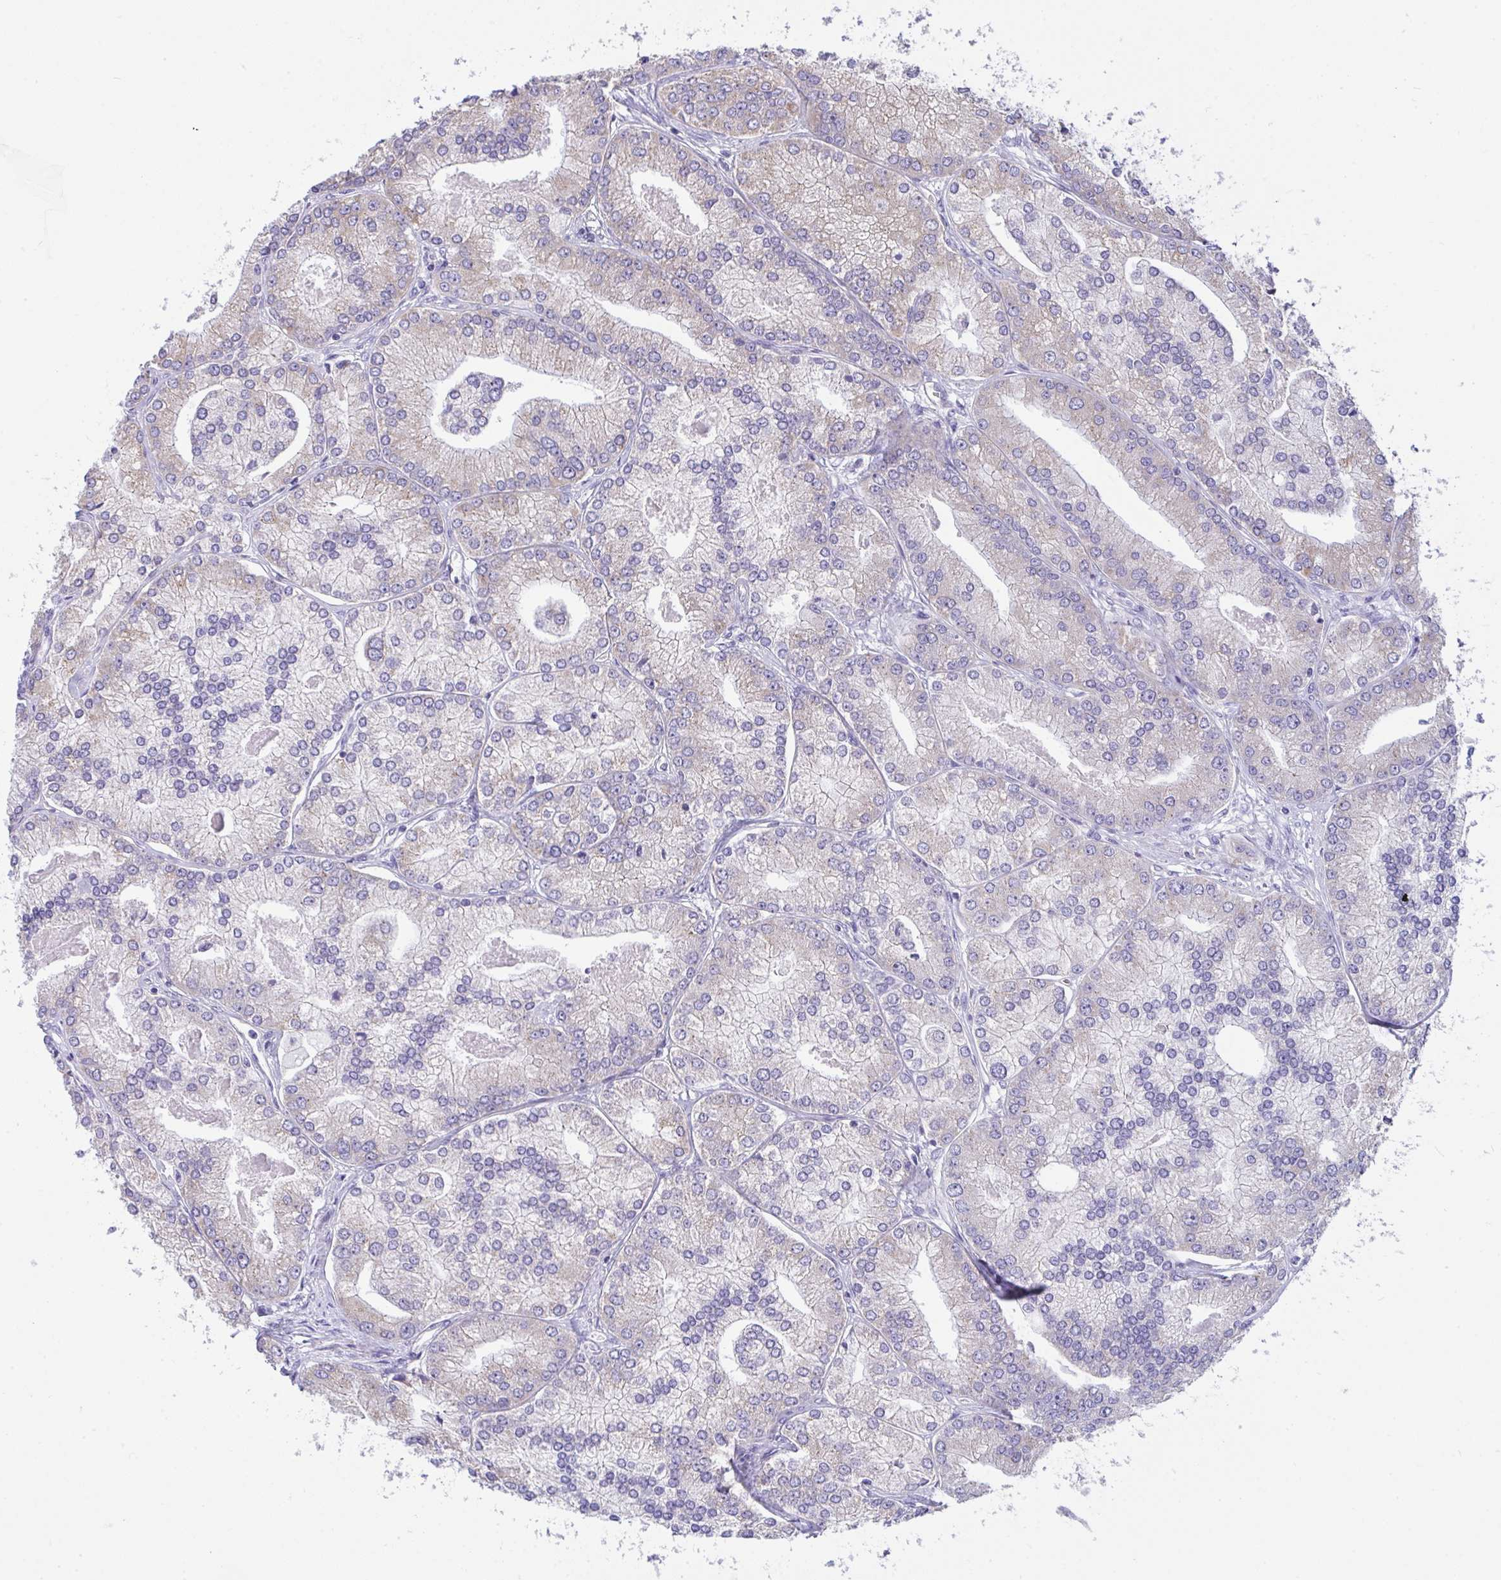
{"staining": {"intensity": "moderate", "quantity": "25%-75%", "location": "cytoplasmic/membranous"}, "tissue": "prostate cancer", "cell_type": "Tumor cells", "image_type": "cancer", "snomed": [{"axis": "morphology", "description": "Adenocarcinoma, High grade"}, {"axis": "topography", "description": "Prostate"}], "caption": "The image shows staining of prostate adenocarcinoma (high-grade), revealing moderate cytoplasmic/membranous protein expression (brown color) within tumor cells. (brown staining indicates protein expression, while blue staining denotes nuclei).", "gene": "PLA2G12B", "patient": {"sex": "male", "age": 61}}